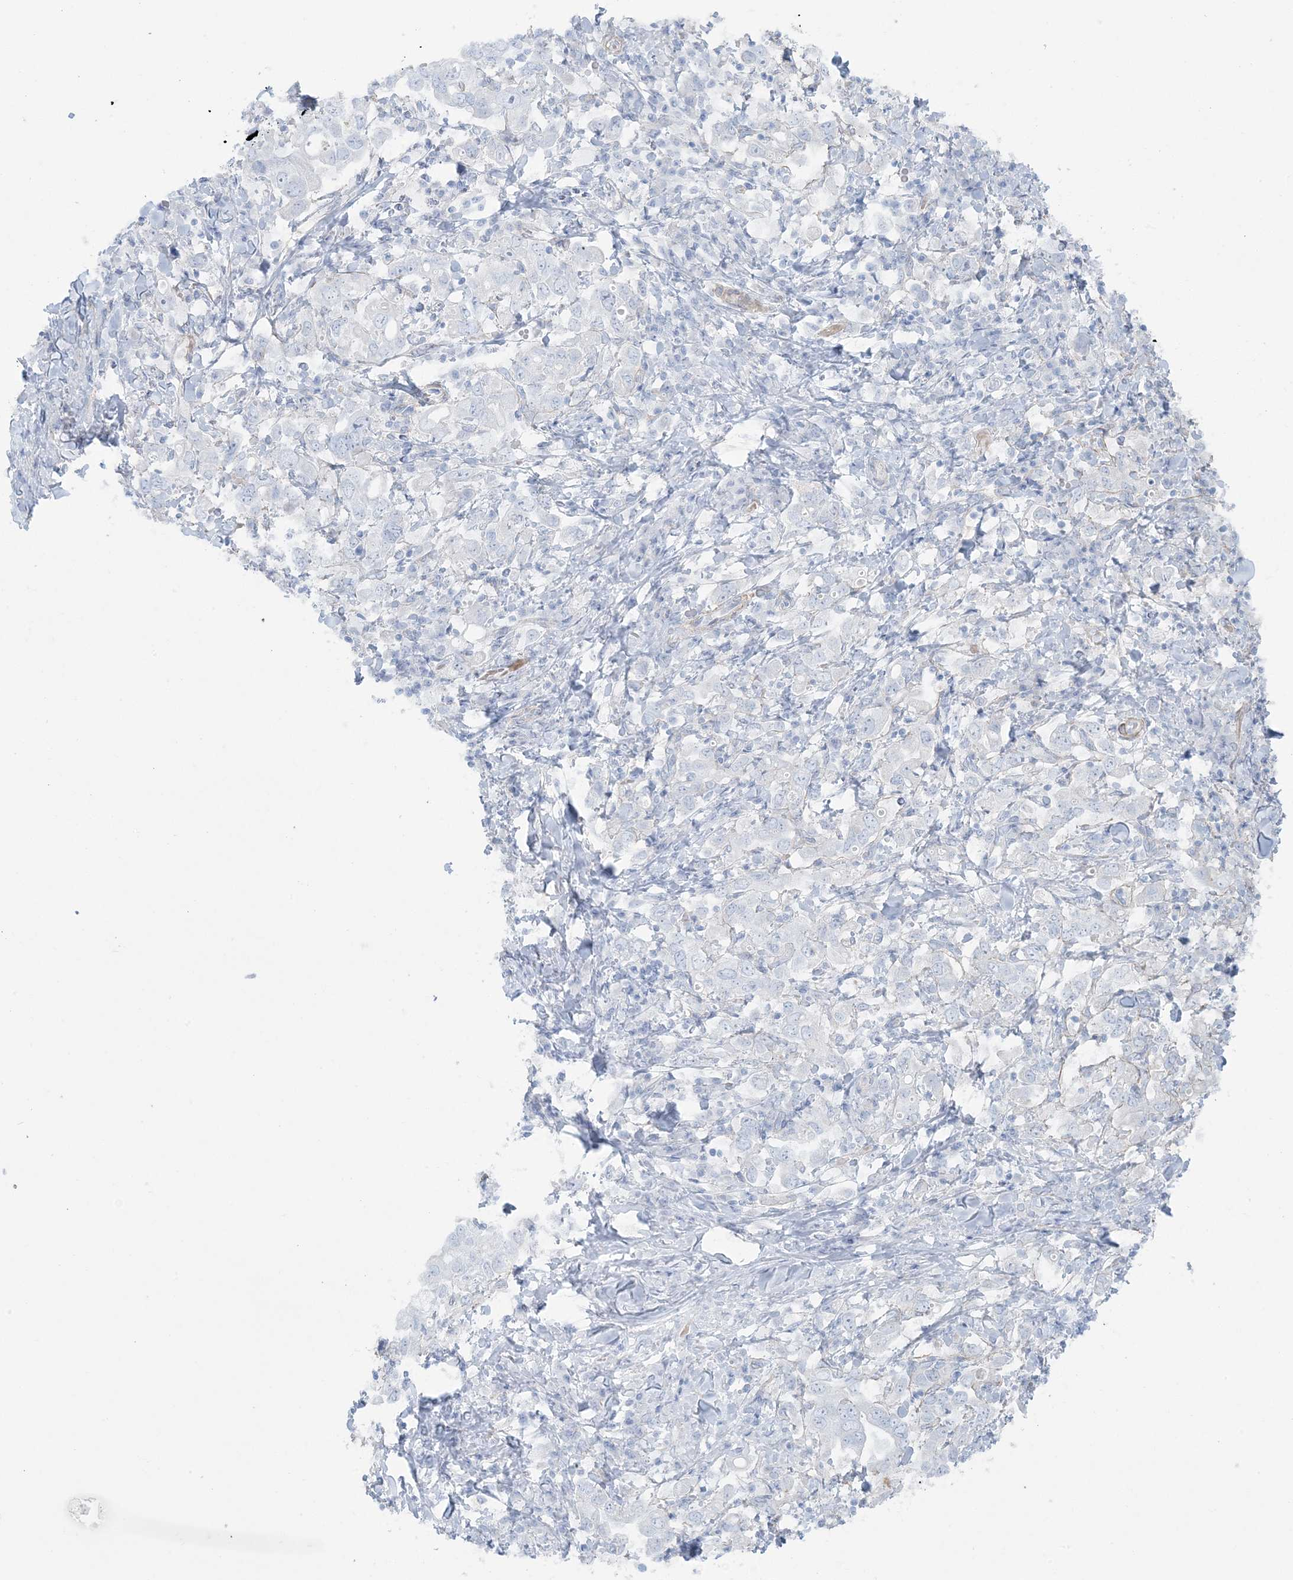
{"staining": {"intensity": "negative", "quantity": "none", "location": "none"}, "tissue": "stomach cancer", "cell_type": "Tumor cells", "image_type": "cancer", "snomed": [{"axis": "morphology", "description": "Adenocarcinoma, NOS"}, {"axis": "topography", "description": "Stomach, upper"}], "caption": "The immunohistochemistry histopathology image has no significant positivity in tumor cells of adenocarcinoma (stomach) tissue.", "gene": "AGXT", "patient": {"sex": "male", "age": 62}}